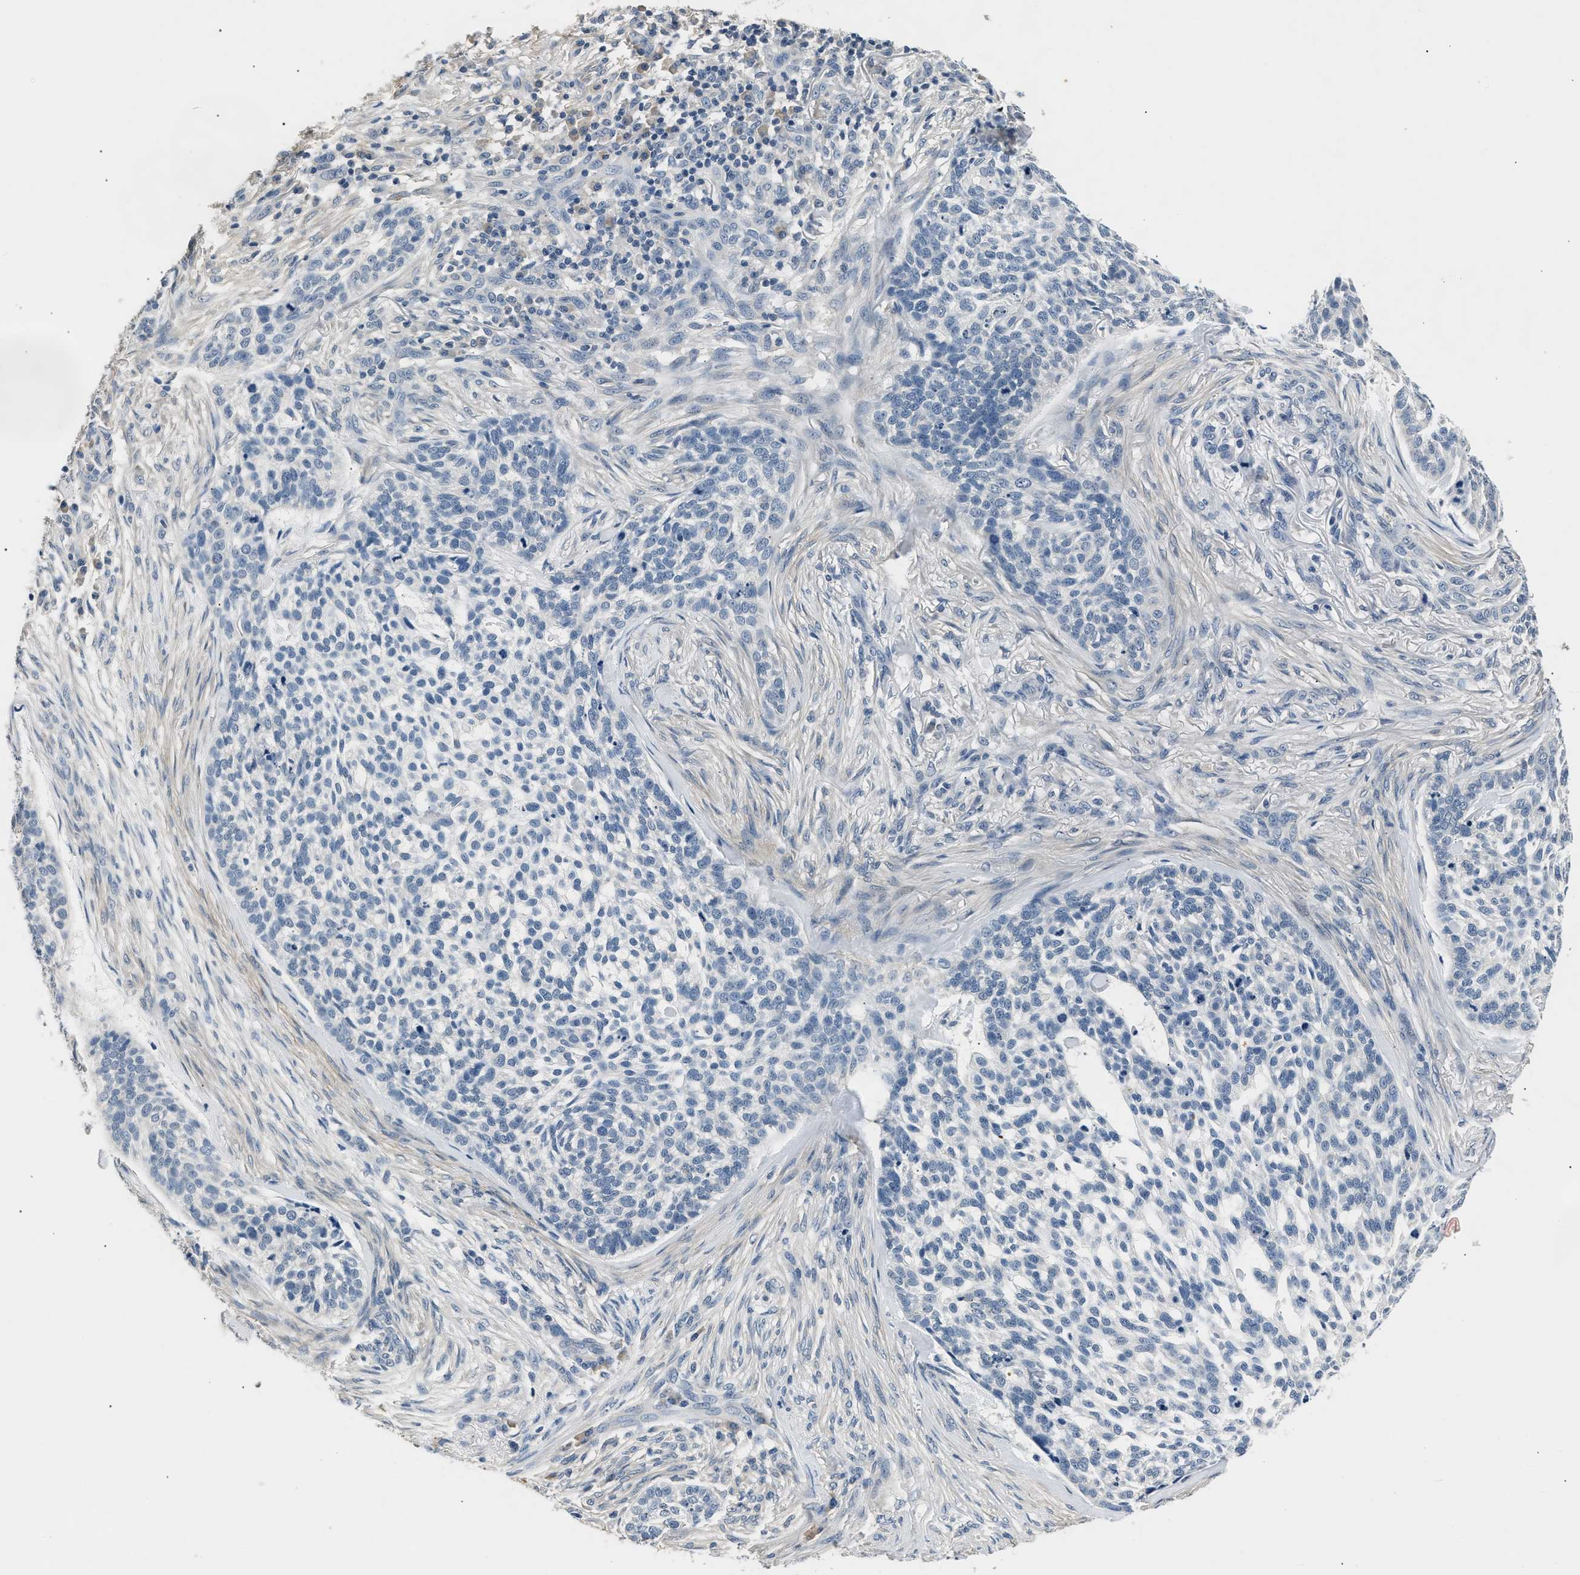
{"staining": {"intensity": "negative", "quantity": "none", "location": "none"}, "tissue": "skin cancer", "cell_type": "Tumor cells", "image_type": "cancer", "snomed": [{"axis": "morphology", "description": "Basal cell carcinoma"}, {"axis": "topography", "description": "Skin"}], "caption": "Tumor cells are negative for brown protein staining in skin basal cell carcinoma.", "gene": "INHA", "patient": {"sex": "female", "age": 64}}